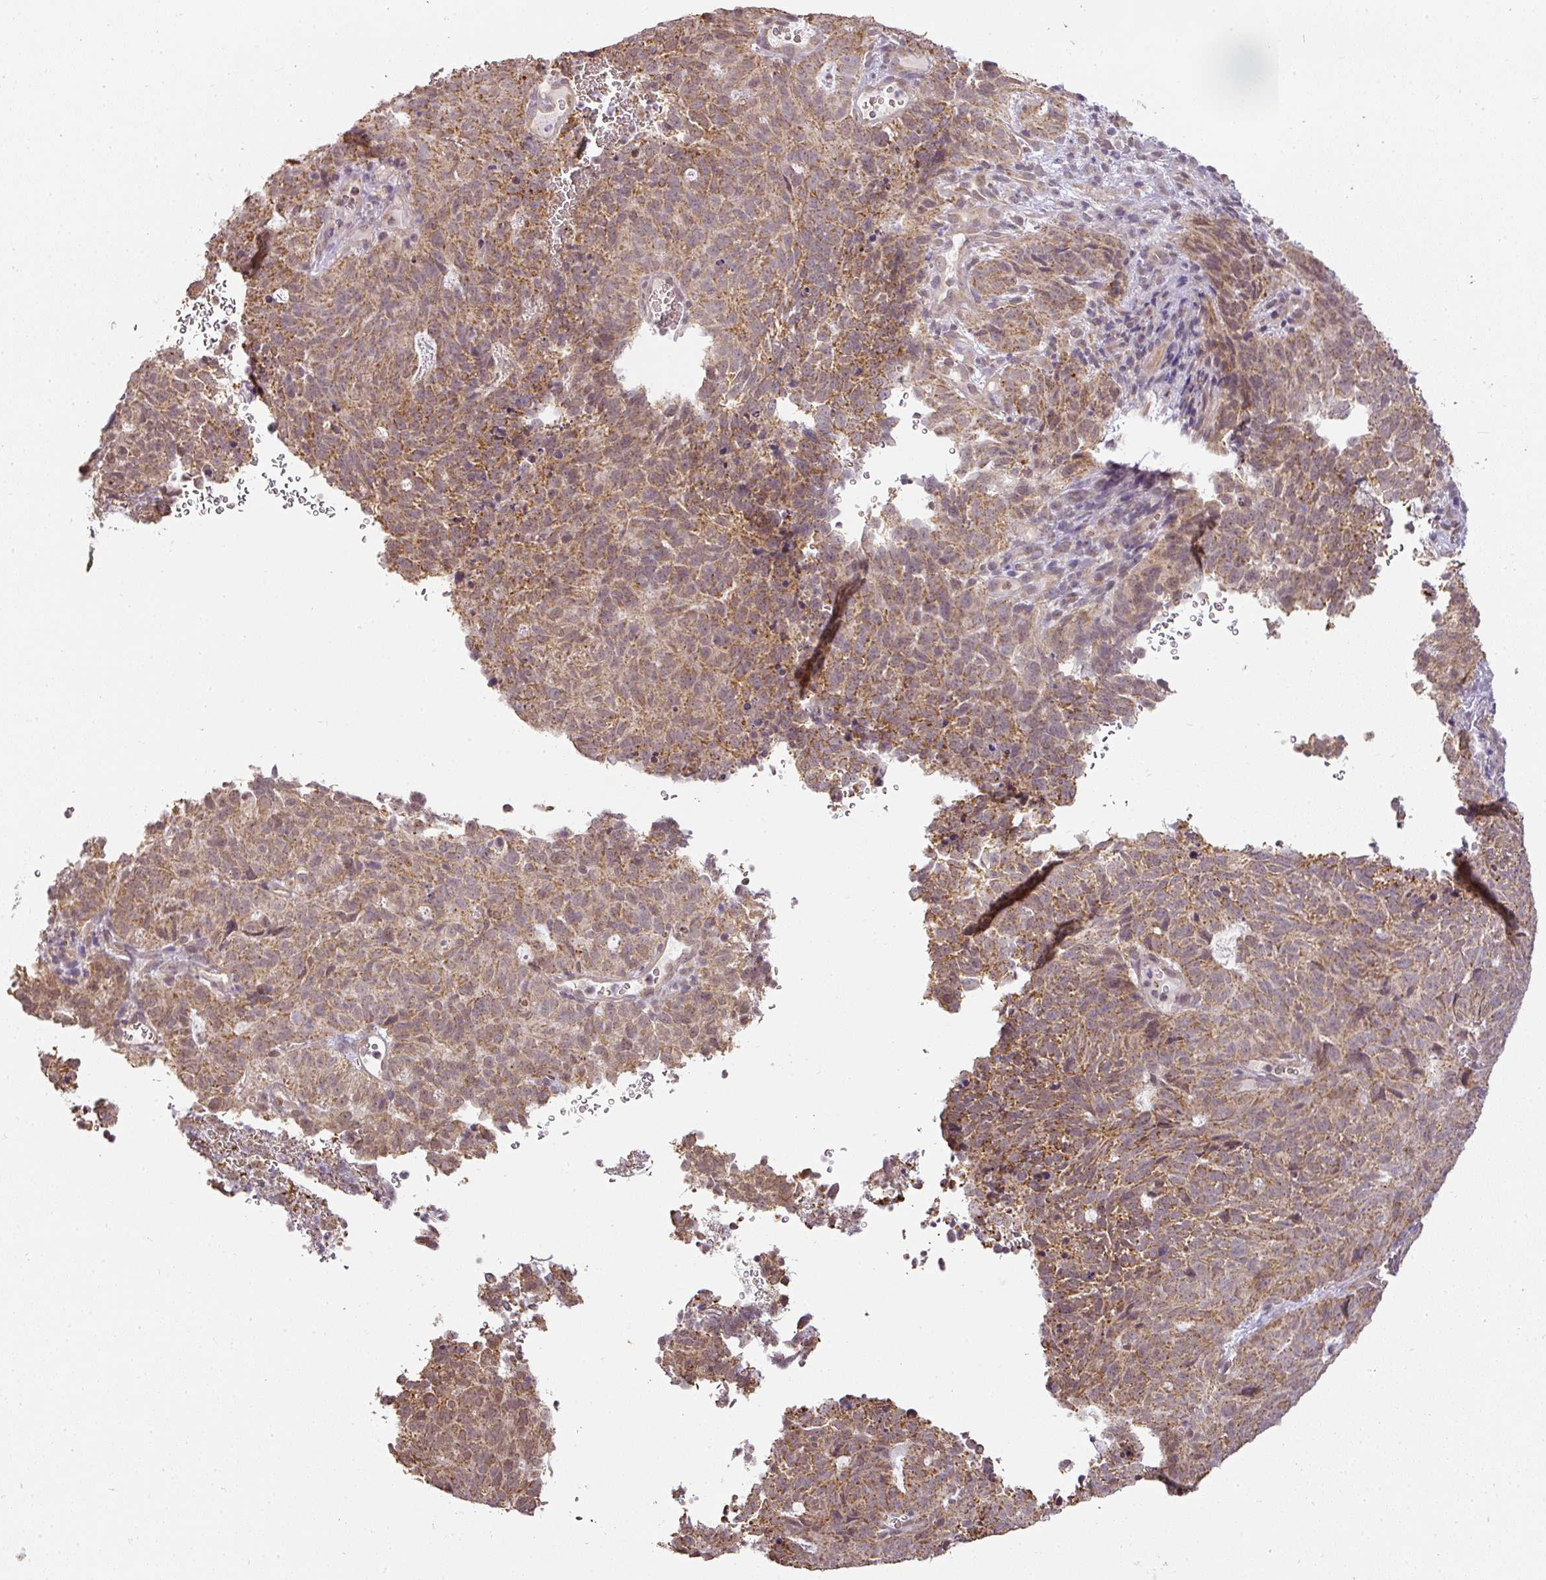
{"staining": {"intensity": "moderate", "quantity": ">75%", "location": "cytoplasmic/membranous"}, "tissue": "cervical cancer", "cell_type": "Tumor cells", "image_type": "cancer", "snomed": [{"axis": "morphology", "description": "Adenocarcinoma, NOS"}, {"axis": "topography", "description": "Cervix"}], "caption": "Cervical cancer (adenocarcinoma) stained with DAB immunohistochemistry (IHC) exhibits medium levels of moderate cytoplasmic/membranous staining in approximately >75% of tumor cells.", "gene": "MYOM2", "patient": {"sex": "female", "age": 38}}